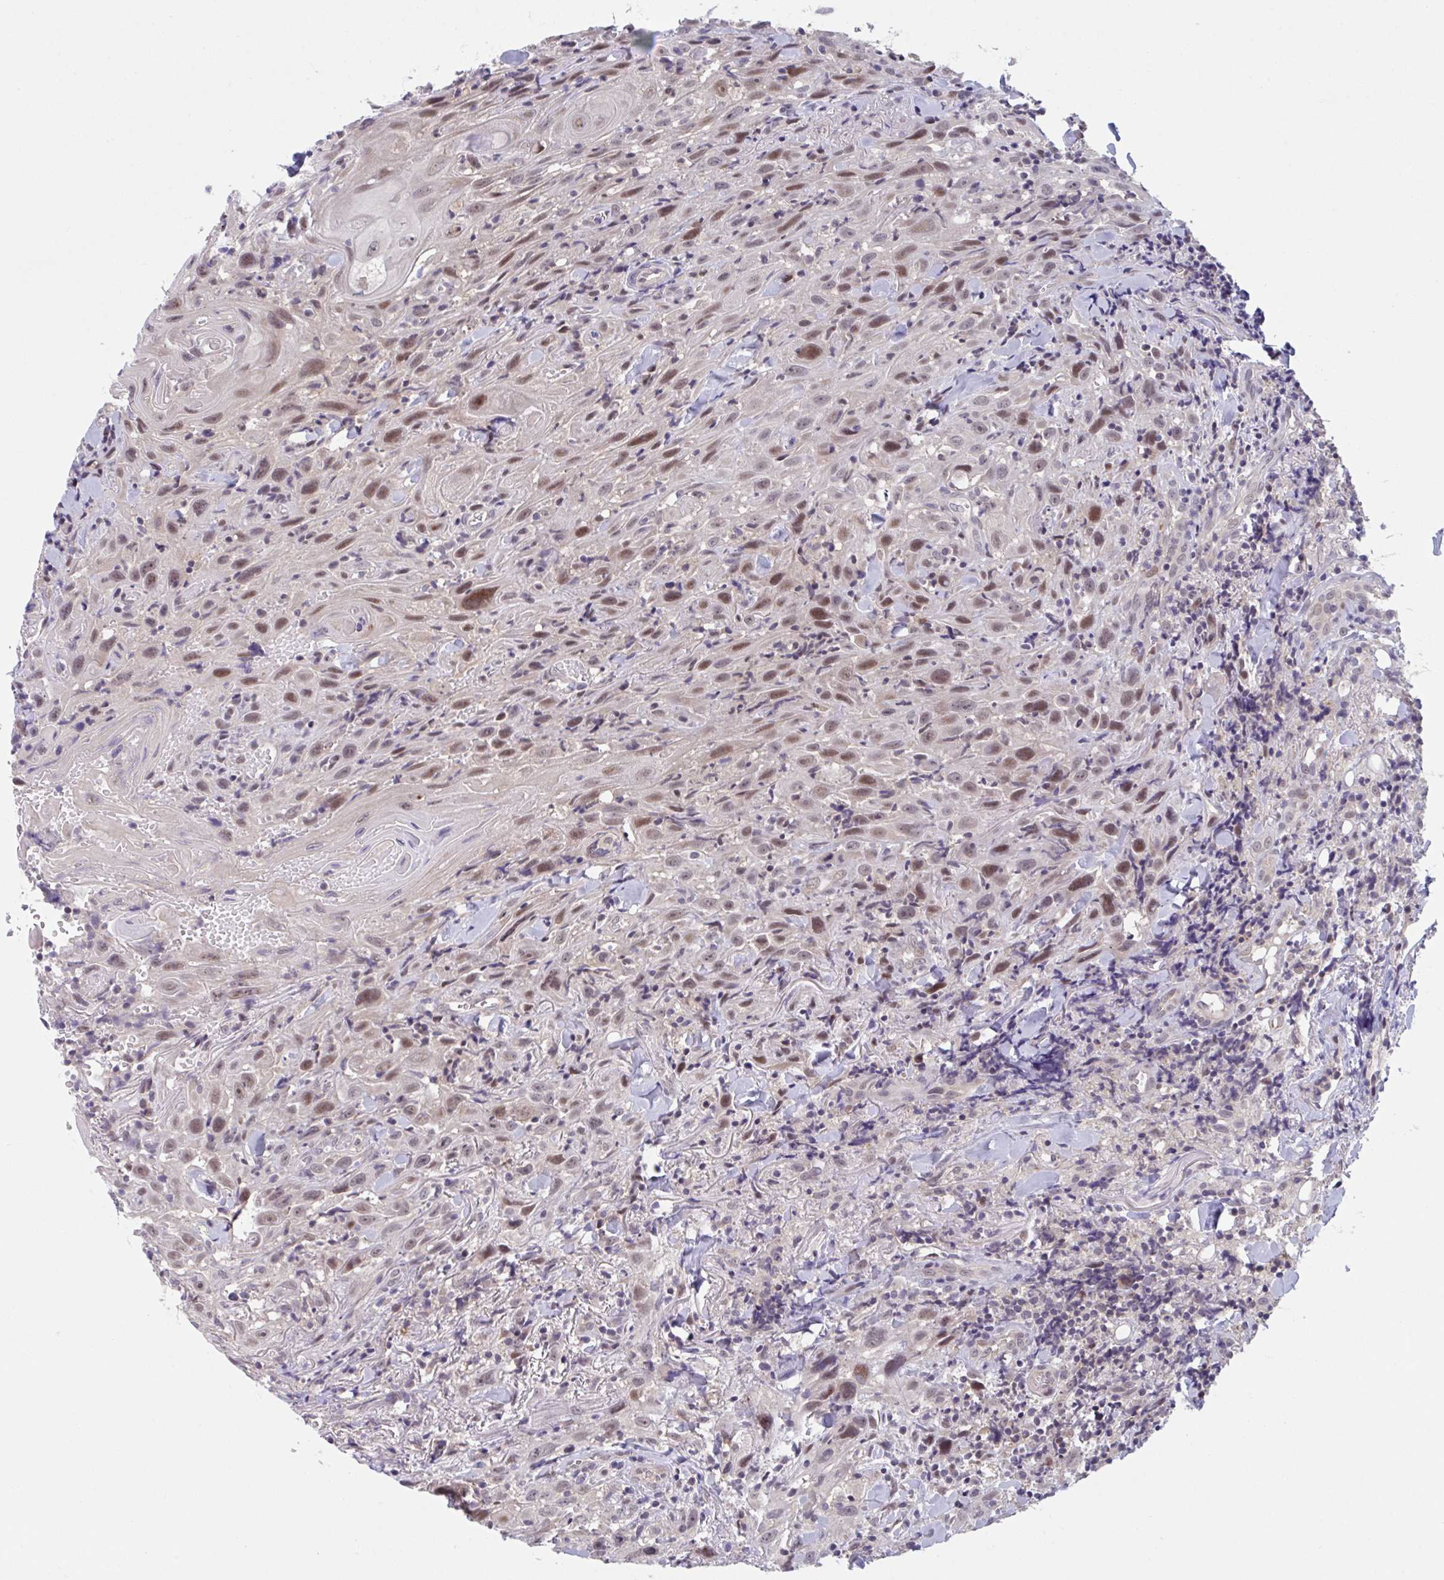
{"staining": {"intensity": "moderate", "quantity": "25%-75%", "location": "nuclear"}, "tissue": "head and neck cancer", "cell_type": "Tumor cells", "image_type": "cancer", "snomed": [{"axis": "morphology", "description": "Squamous cell carcinoma, NOS"}, {"axis": "topography", "description": "Head-Neck"}], "caption": "Brown immunohistochemical staining in head and neck cancer (squamous cell carcinoma) reveals moderate nuclear positivity in about 25%-75% of tumor cells.", "gene": "RIOK1", "patient": {"sex": "female", "age": 95}}